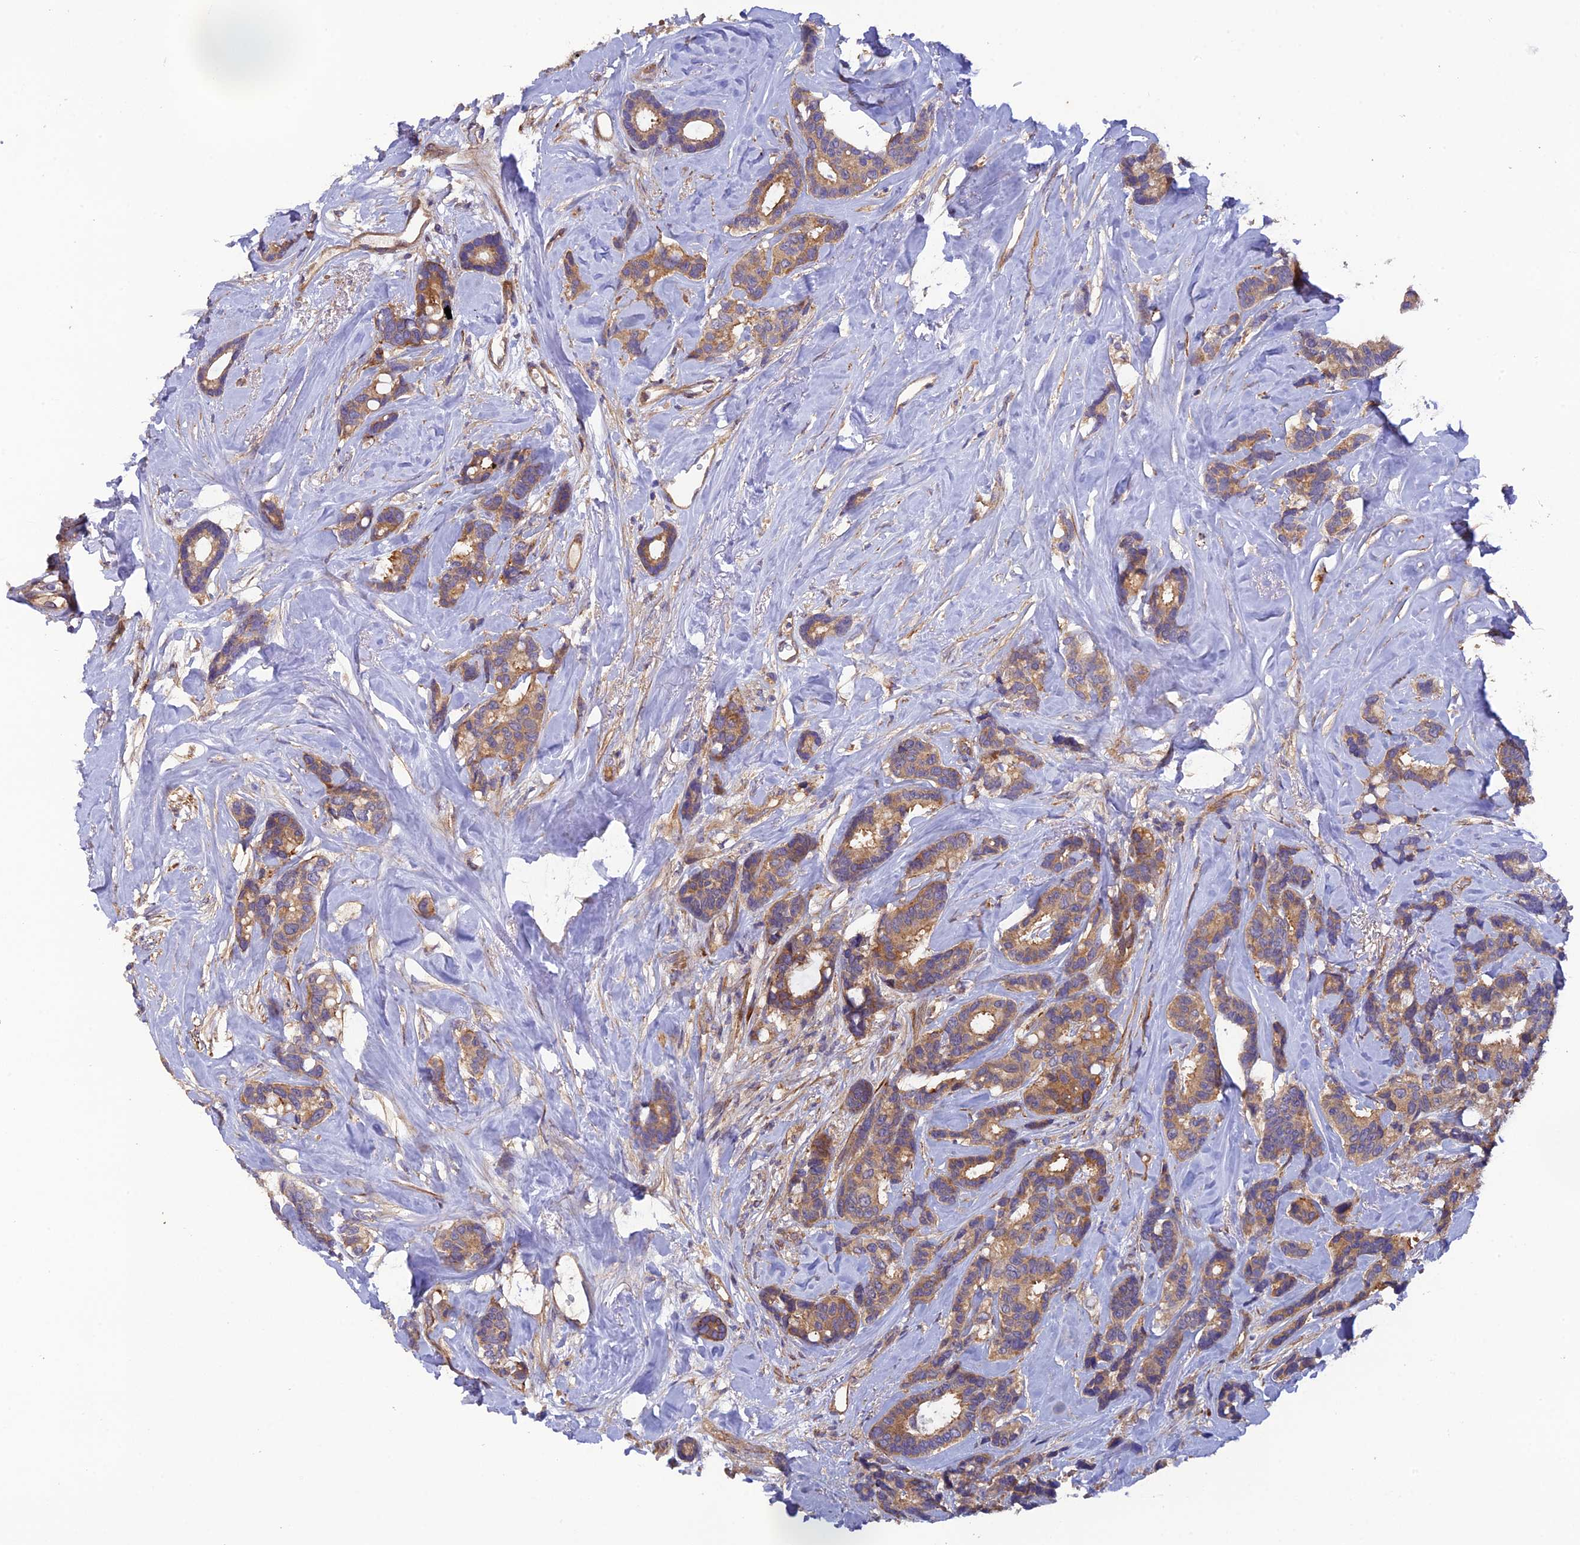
{"staining": {"intensity": "moderate", "quantity": ">75%", "location": "cytoplasmic/membranous"}, "tissue": "breast cancer", "cell_type": "Tumor cells", "image_type": "cancer", "snomed": [{"axis": "morphology", "description": "Duct carcinoma"}, {"axis": "topography", "description": "Breast"}], "caption": "Breast cancer was stained to show a protein in brown. There is medium levels of moderate cytoplasmic/membranous positivity in approximately >75% of tumor cells. Nuclei are stained in blue.", "gene": "ADAMTS15", "patient": {"sex": "female", "age": 87}}